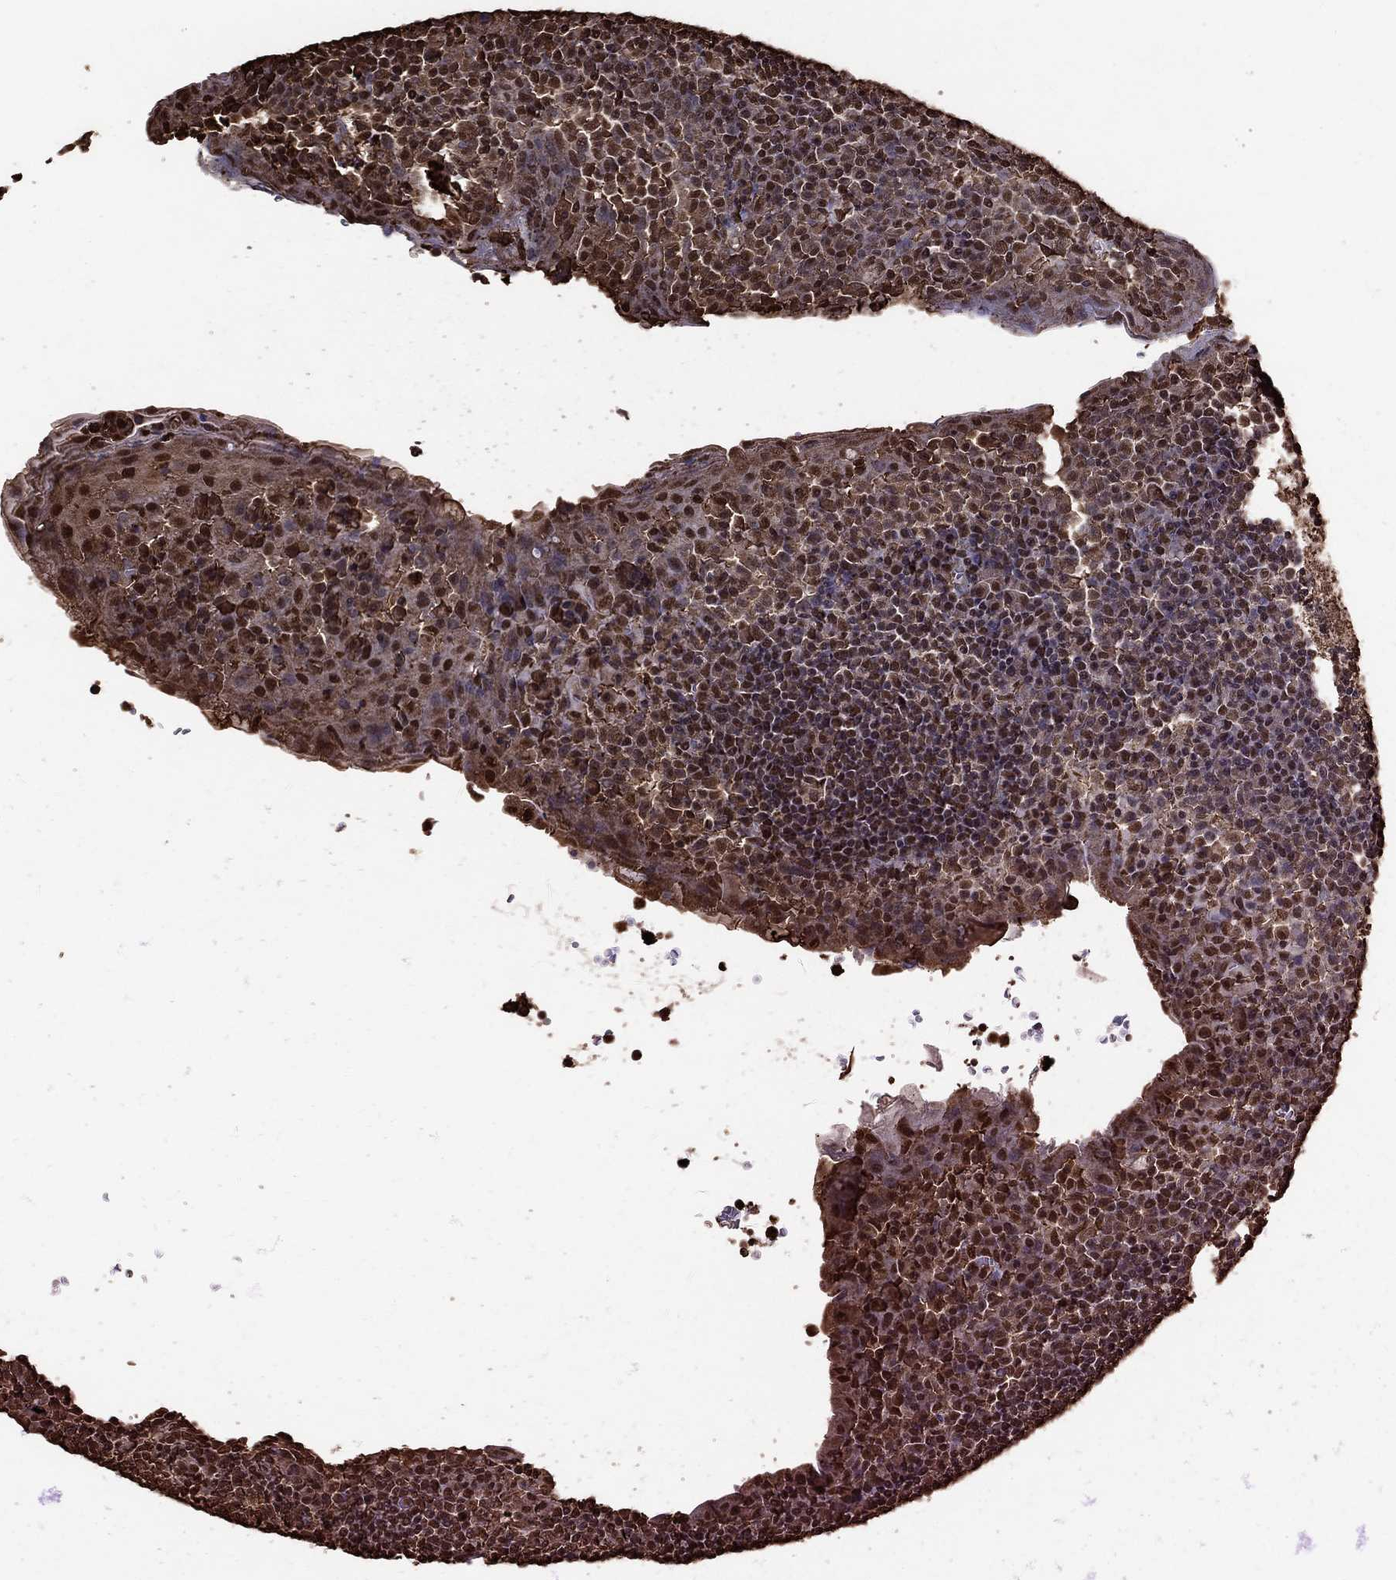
{"staining": {"intensity": "moderate", "quantity": "25%-75%", "location": "cytoplasmic/membranous,nuclear"}, "tissue": "tonsil", "cell_type": "Germinal center cells", "image_type": "normal", "snomed": [{"axis": "morphology", "description": "Normal tissue, NOS"}, {"axis": "topography", "description": "Tonsil"}], "caption": "An image of human tonsil stained for a protein shows moderate cytoplasmic/membranous,nuclear brown staining in germinal center cells.", "gene": "GAPDH", "patient": {"sex": "female", "age": 13}}